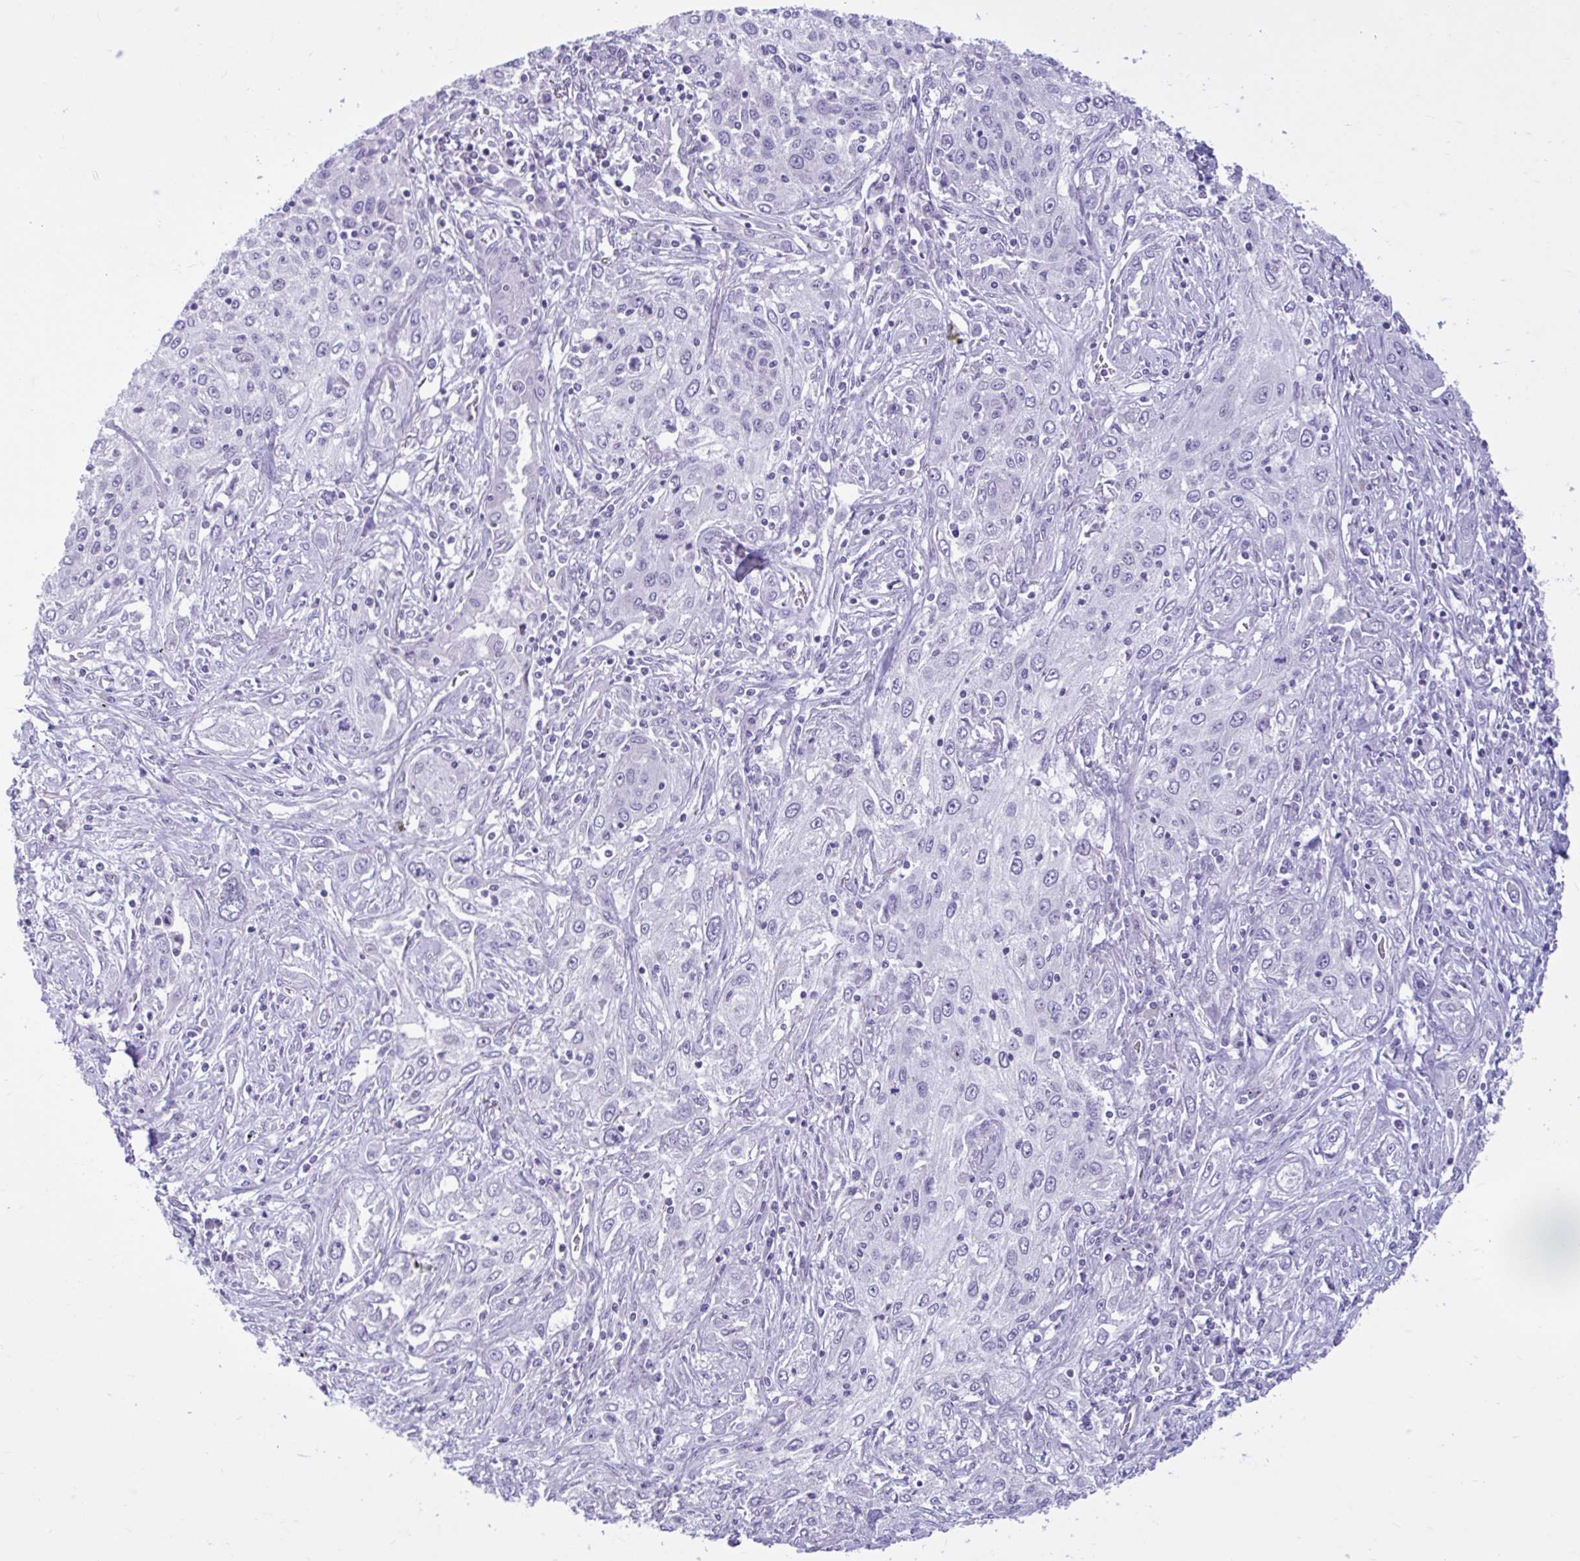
{"staining": {"intensity": "negative", "quantity": "none", "location": "none"}, "tissue": "lung cancer", "cell_type": "Tumor cells", "image_type": "cancer", "snomed": [{"axis": "morphology", "description": "Squamous cell carcinoma, NOS"}, {"axis": "topography", "description": "Lung"}], "caption": "The photomicrograph reveals no significant expression in tumor cells of lung cancer (squamous cell carcinoma).", "gene": "FAM153A", "patient": {"sex": "female", "age": 69}}